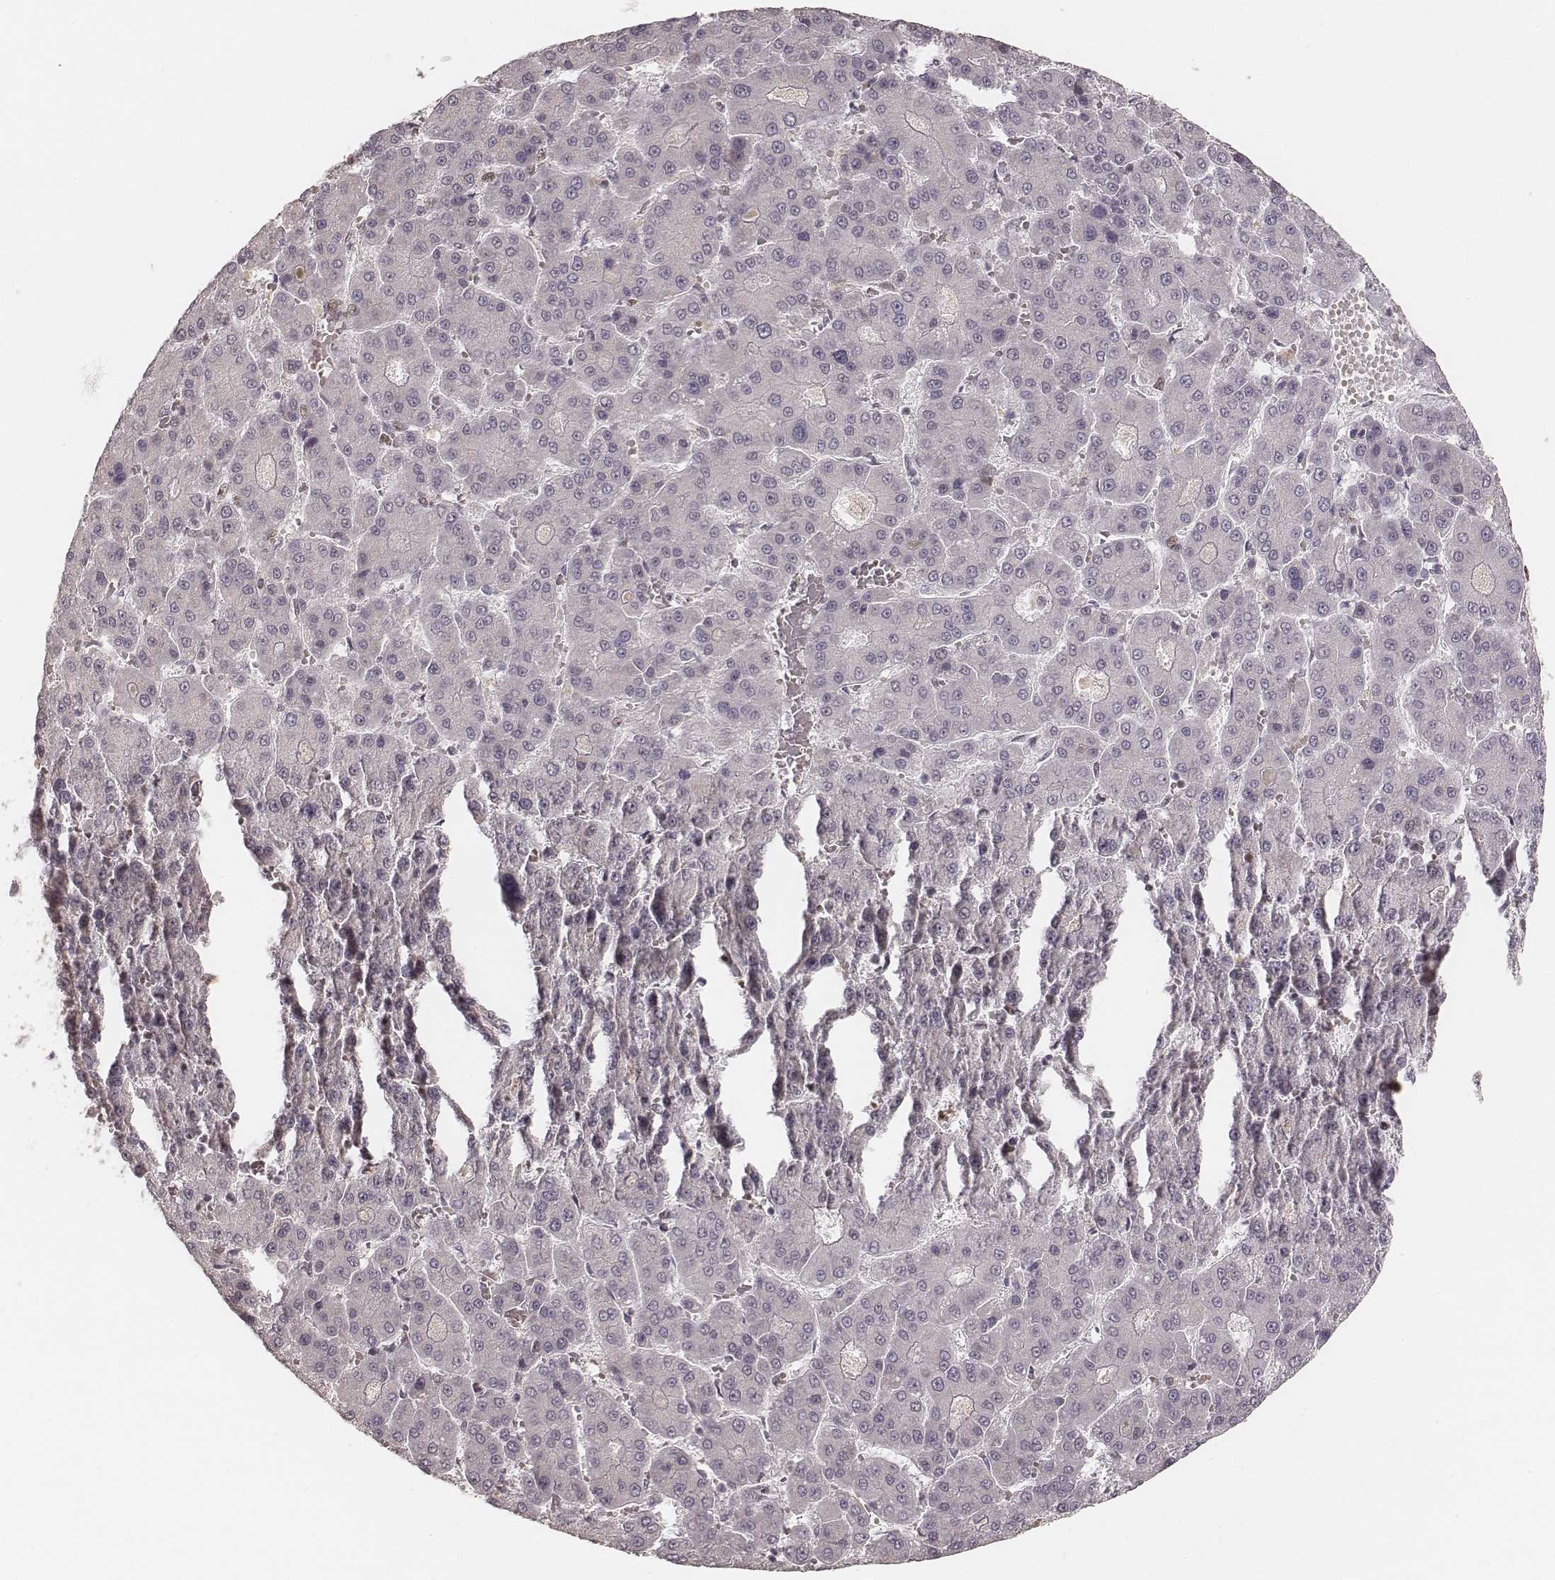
{"staining": {"intensity": "negative", "quantity": "none", "location": "none"}, "tissue": "liver cancer", "cell_type": "Tumor cells", "image_type": "cancer", "snomed": [{"axis": "morphology", "description": "Carcinoma, Hepatocellular, NOS"}, {"axis": "topography", "description": "Liver"}], "caption": "An immunohistochemistry (IHC) image of hepatocellular carcinoma (liver) is shown. There is no staining in tumor cells of hepatocellular carcinoma (liver).", "gene": "HNRNPC", "patient": {"sex": "male", "age": 70}}